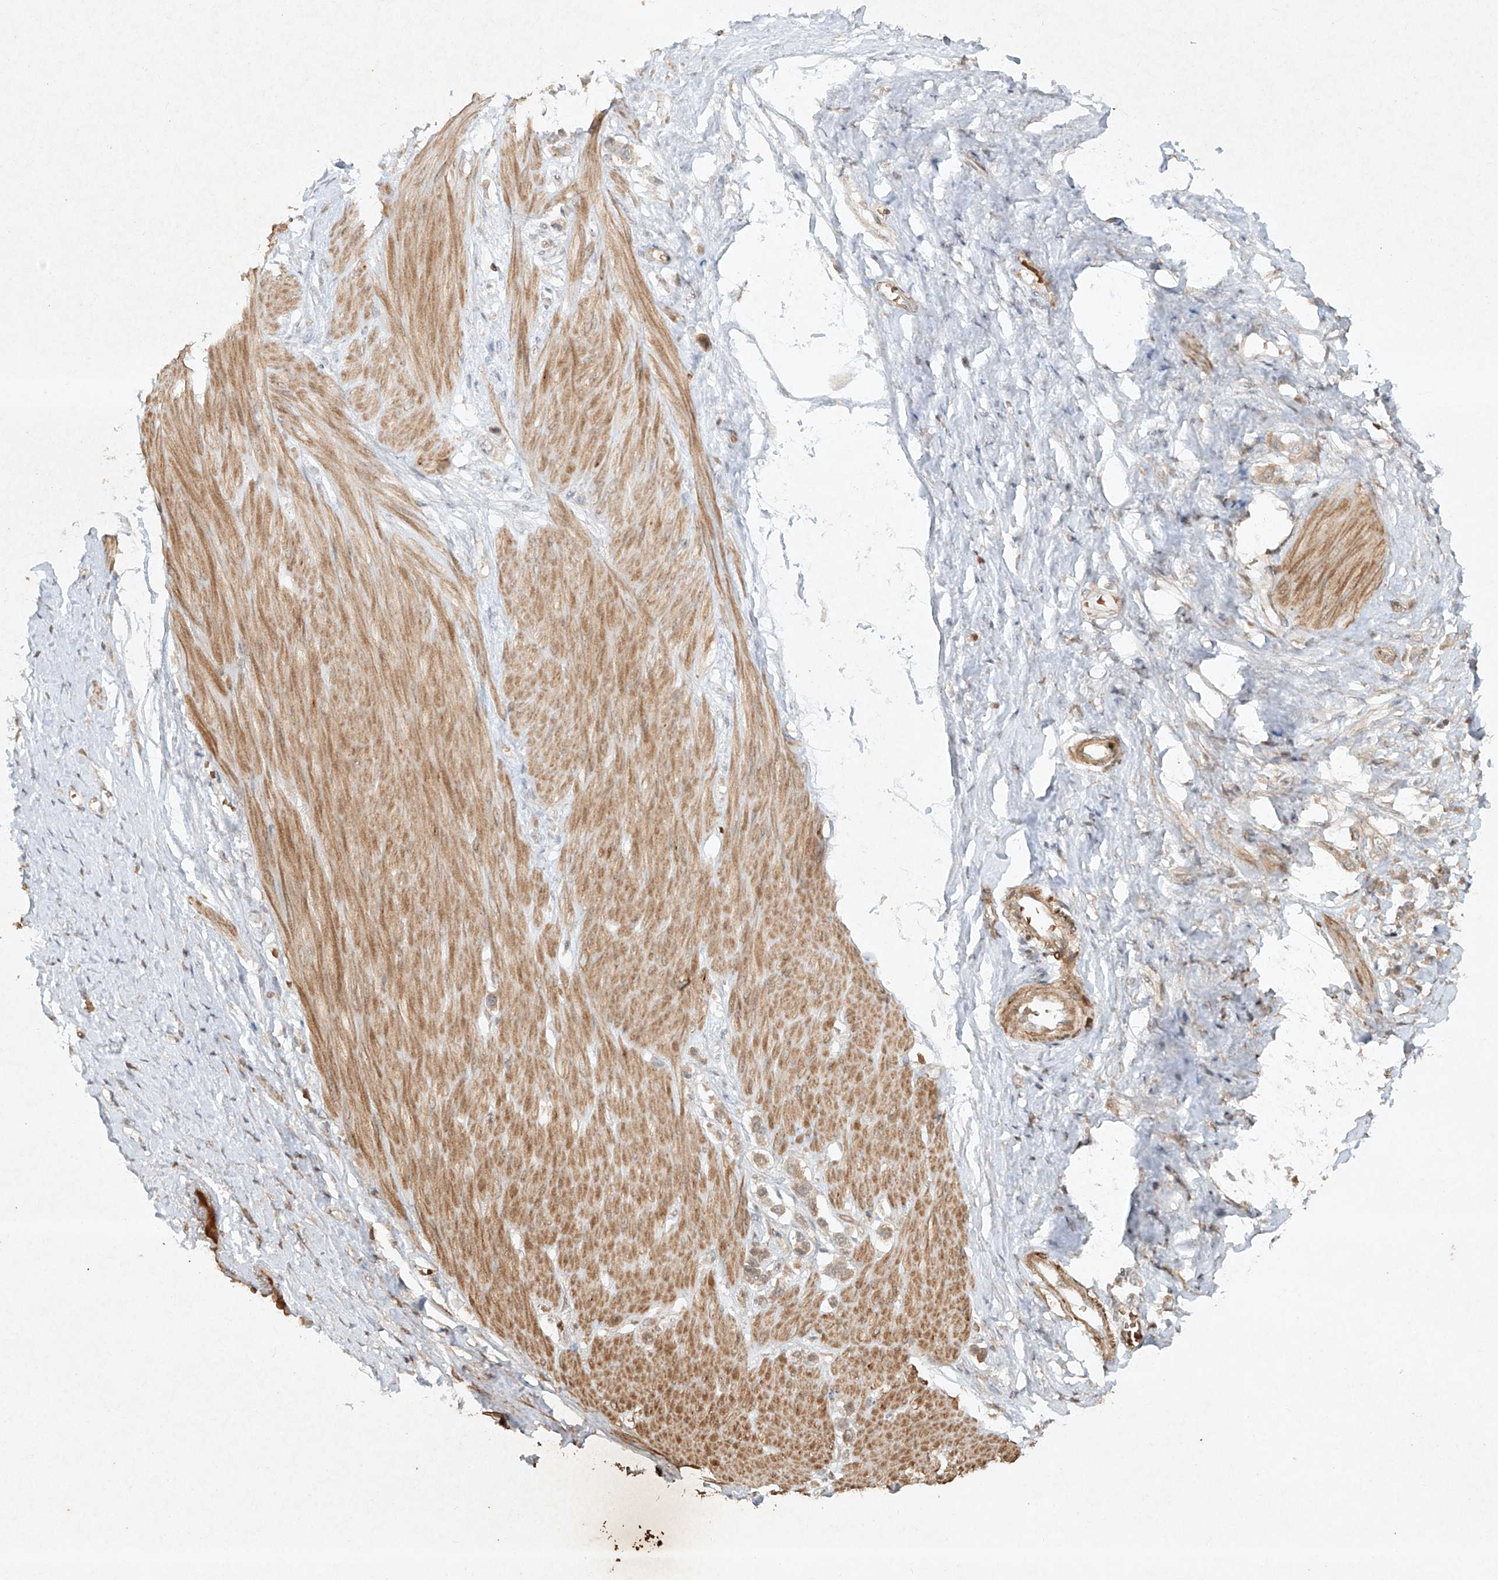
{"staining": {"intensity": "weak", "quantity": "25%-75%", "location": "cytoplasmic/membranous"}, "tissue": "stomach cancer", "cell_type": "Tumor cells", "image_type": "cancer", "snomed": [{"axis": "morphology", "description": "Adenocarcinoma, NOS"}, {"axis": "topography", "description": "Stomach"}], "caption": "This is an image of immunohistochemistry (IHC) staining of stomach cancer (adenocarcinoma), which shows weak positivity in the cytoplasmic/membranous of tumor cells.", "gene": "CYYR1", "patient": {"sex": "female", "age": 65}}